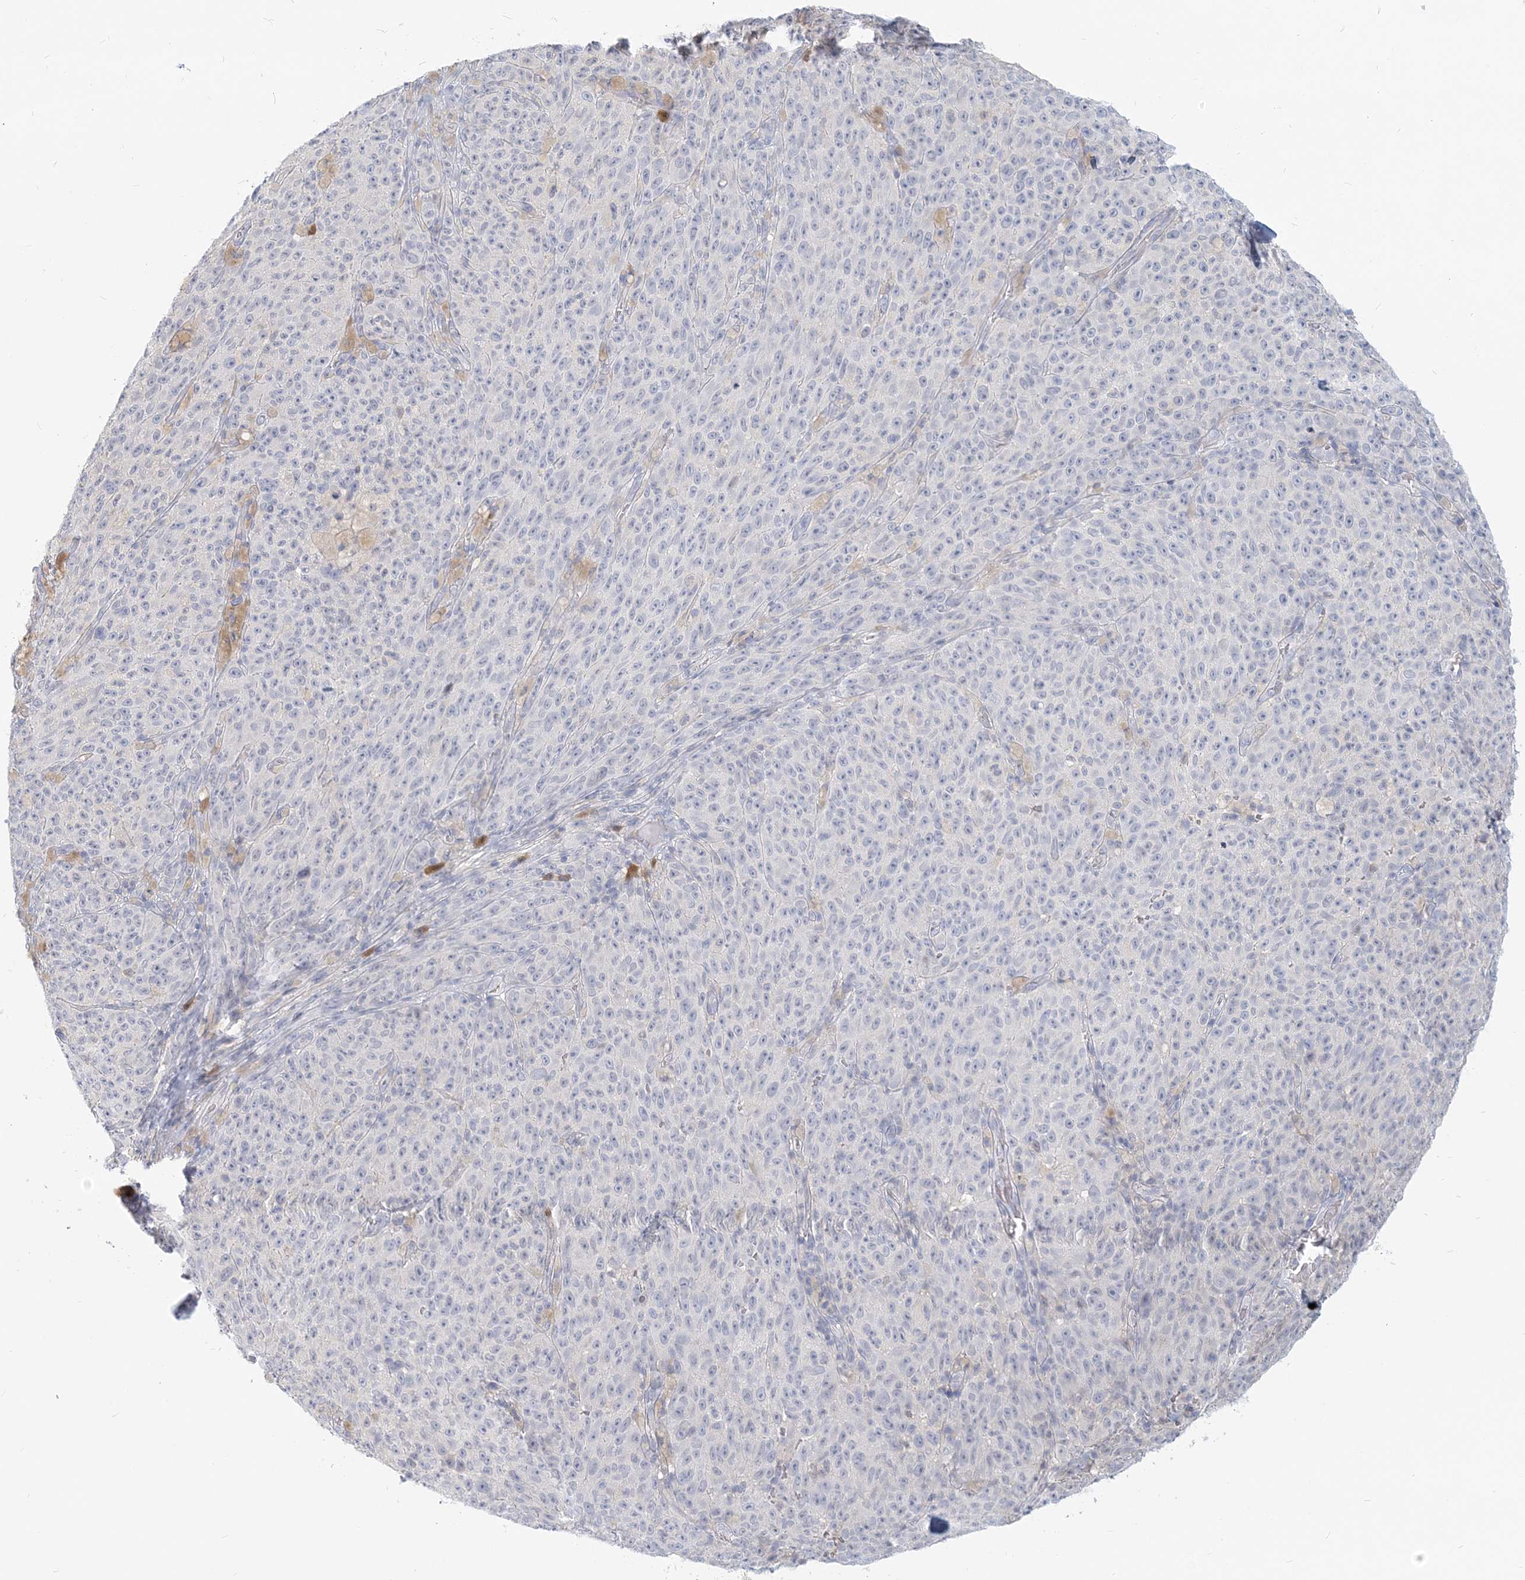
{"staining": {"intensity": "negative", "quantity": "none", "location": "none"}, "tissue": "melanoma", "cell_type": "Tumor cells", "image_type": "cancer", "snomed": [{"axis": "morphology", "description": "Malignant melanoma, NOS"}, {"axis": "topography", "description": "Skin"}], "caption": "The IHC micrograph has no significant expression in tumor cells of melanoma tissue.", "gene": "GMPPA", "patient": {"sex": "female", "age": 82}}